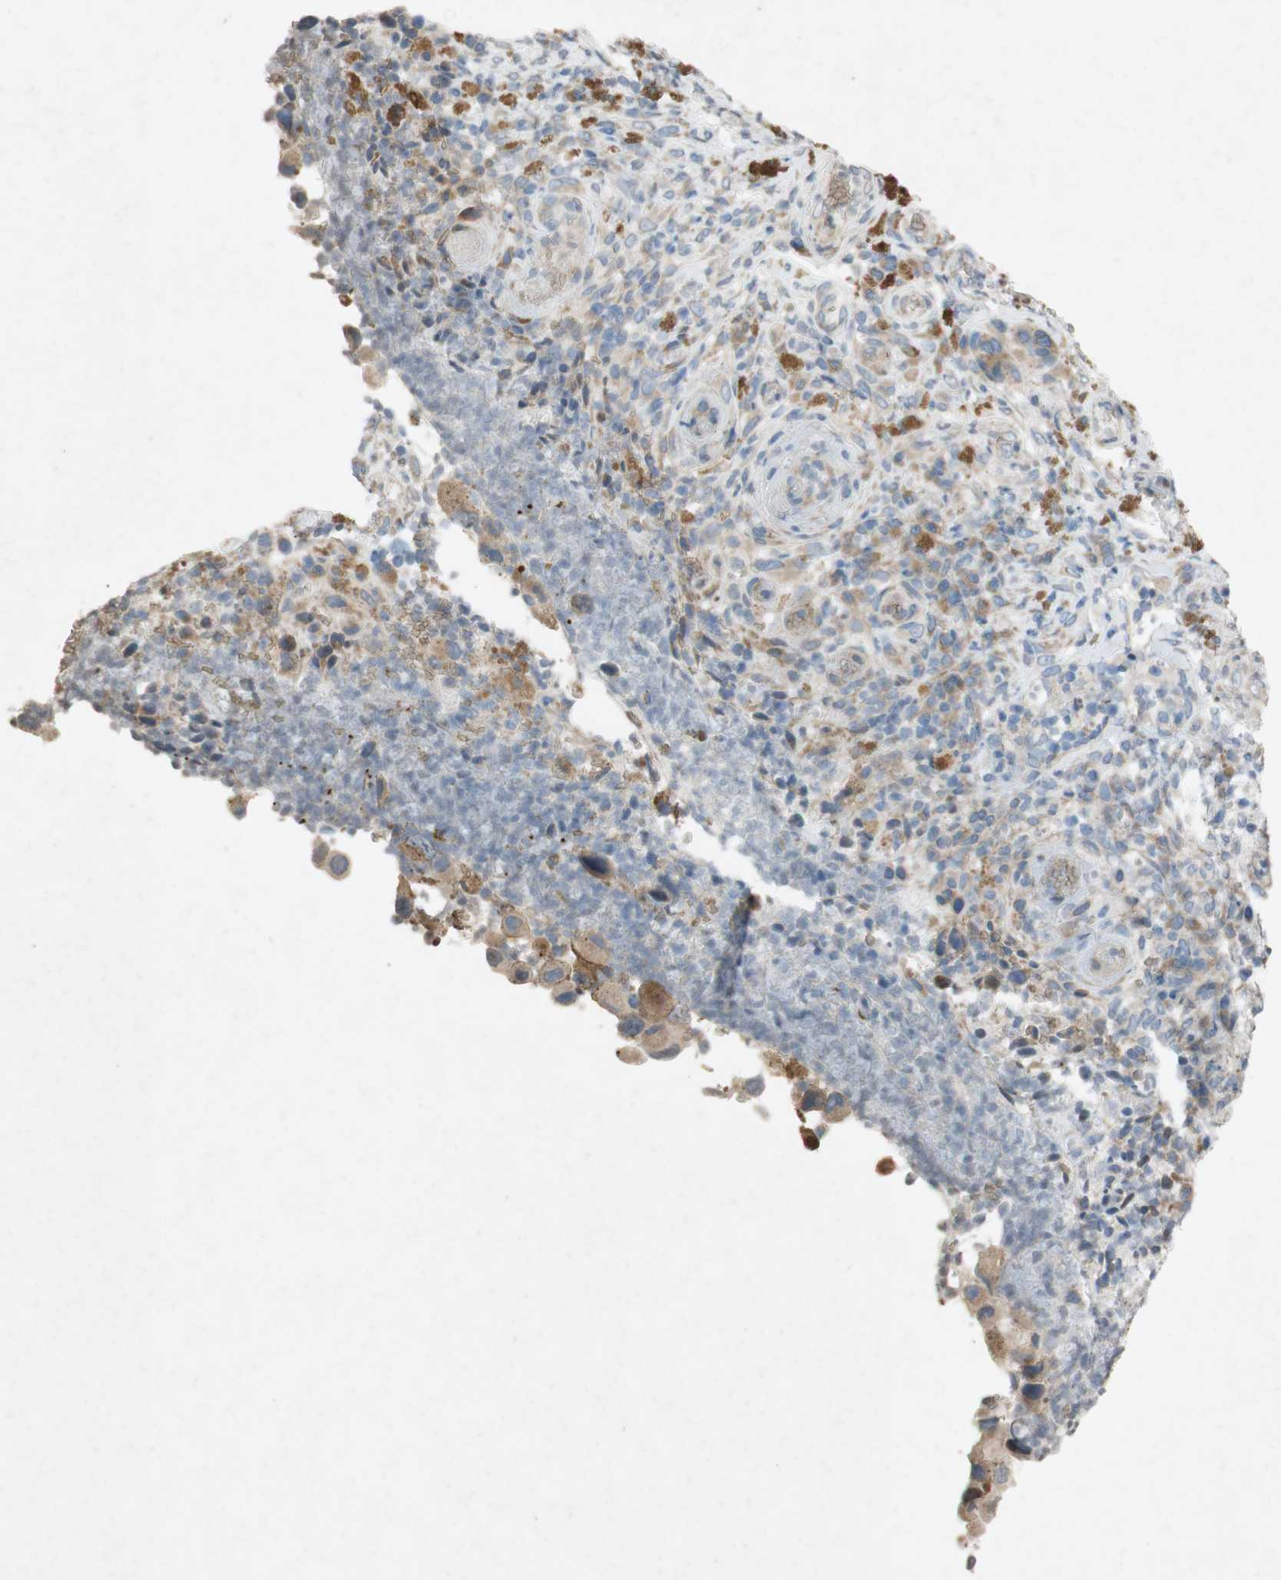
{"staining": {"intensity": "weak", "quantity": ">75%", "location": "cytoplasmic/membranous"}, "tissue": "melanoma", "cell_type": "Tumor cells", "image_type": "cancer", "snomed": [{"axis": "morphology", "description": "Malignant melanoma, NOS"}, {"axis": "topography", "description": "Skin"}], "caption": "Protein staining exhibits weak cytoplasmic/membranous staining in approximately >75% of tumor cells in malignant melanoma.", "gene": "ADD2", "patient": {"sex": "female", "age": 73}}